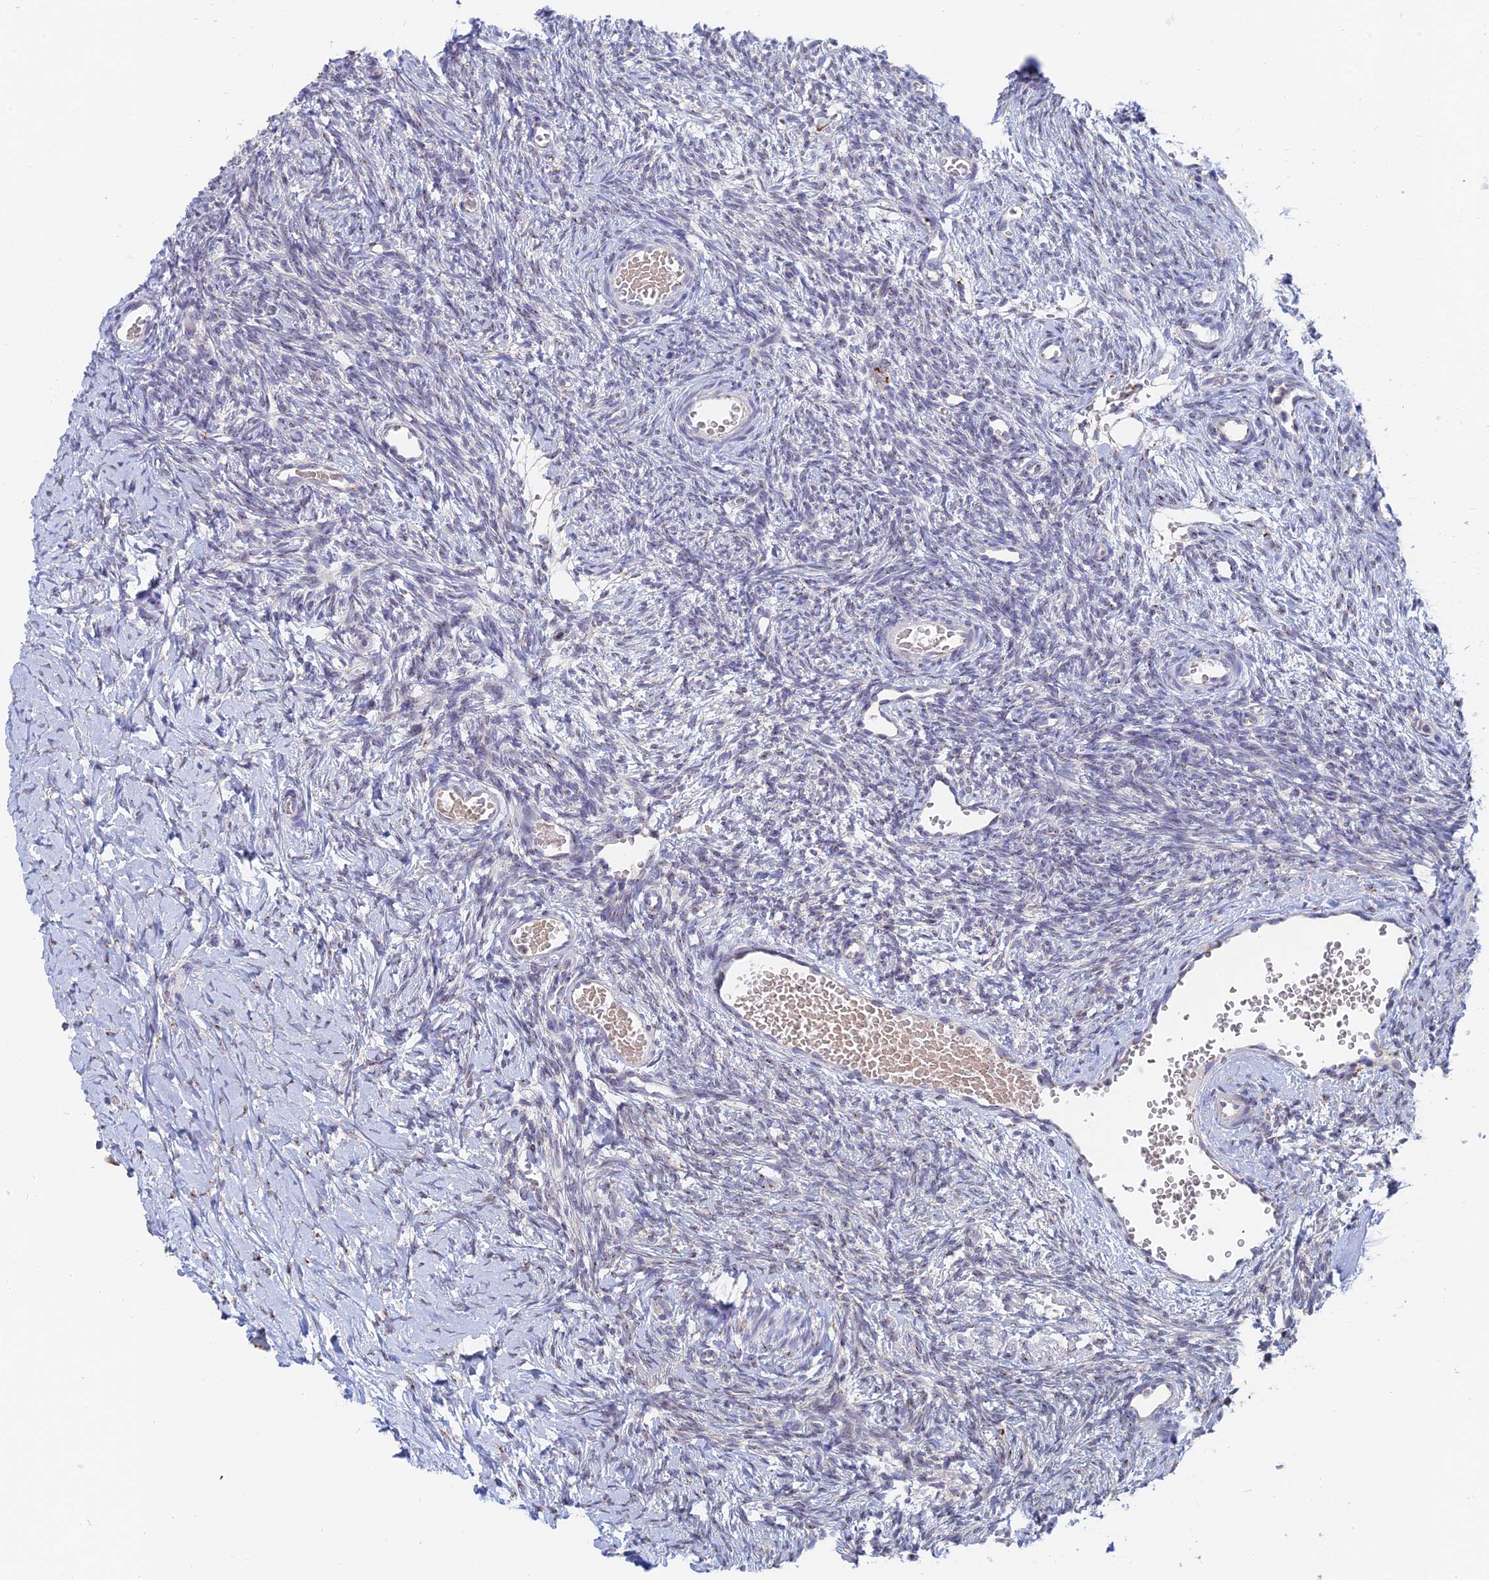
{"staining": {"intensity": "negative", "quantity": "none", "location": "none"}, "tissue": "ovary", "cell_type": "Ovarian stroma cells", "image_type": "normal", "snomed": [{"axis": "morphology", "description": "Normal tissue, NOS"}, {"axis": "topography", "description": "Ovary"}], "caption": "This is a image of immunohistochemistry staining of unremarkable ovary, which shows no staining in ovarian stroma cells. Nuclei are stained in blue.", "gene": "ENSG00000267561", "patient": {"sex": "female", "age": 39}}